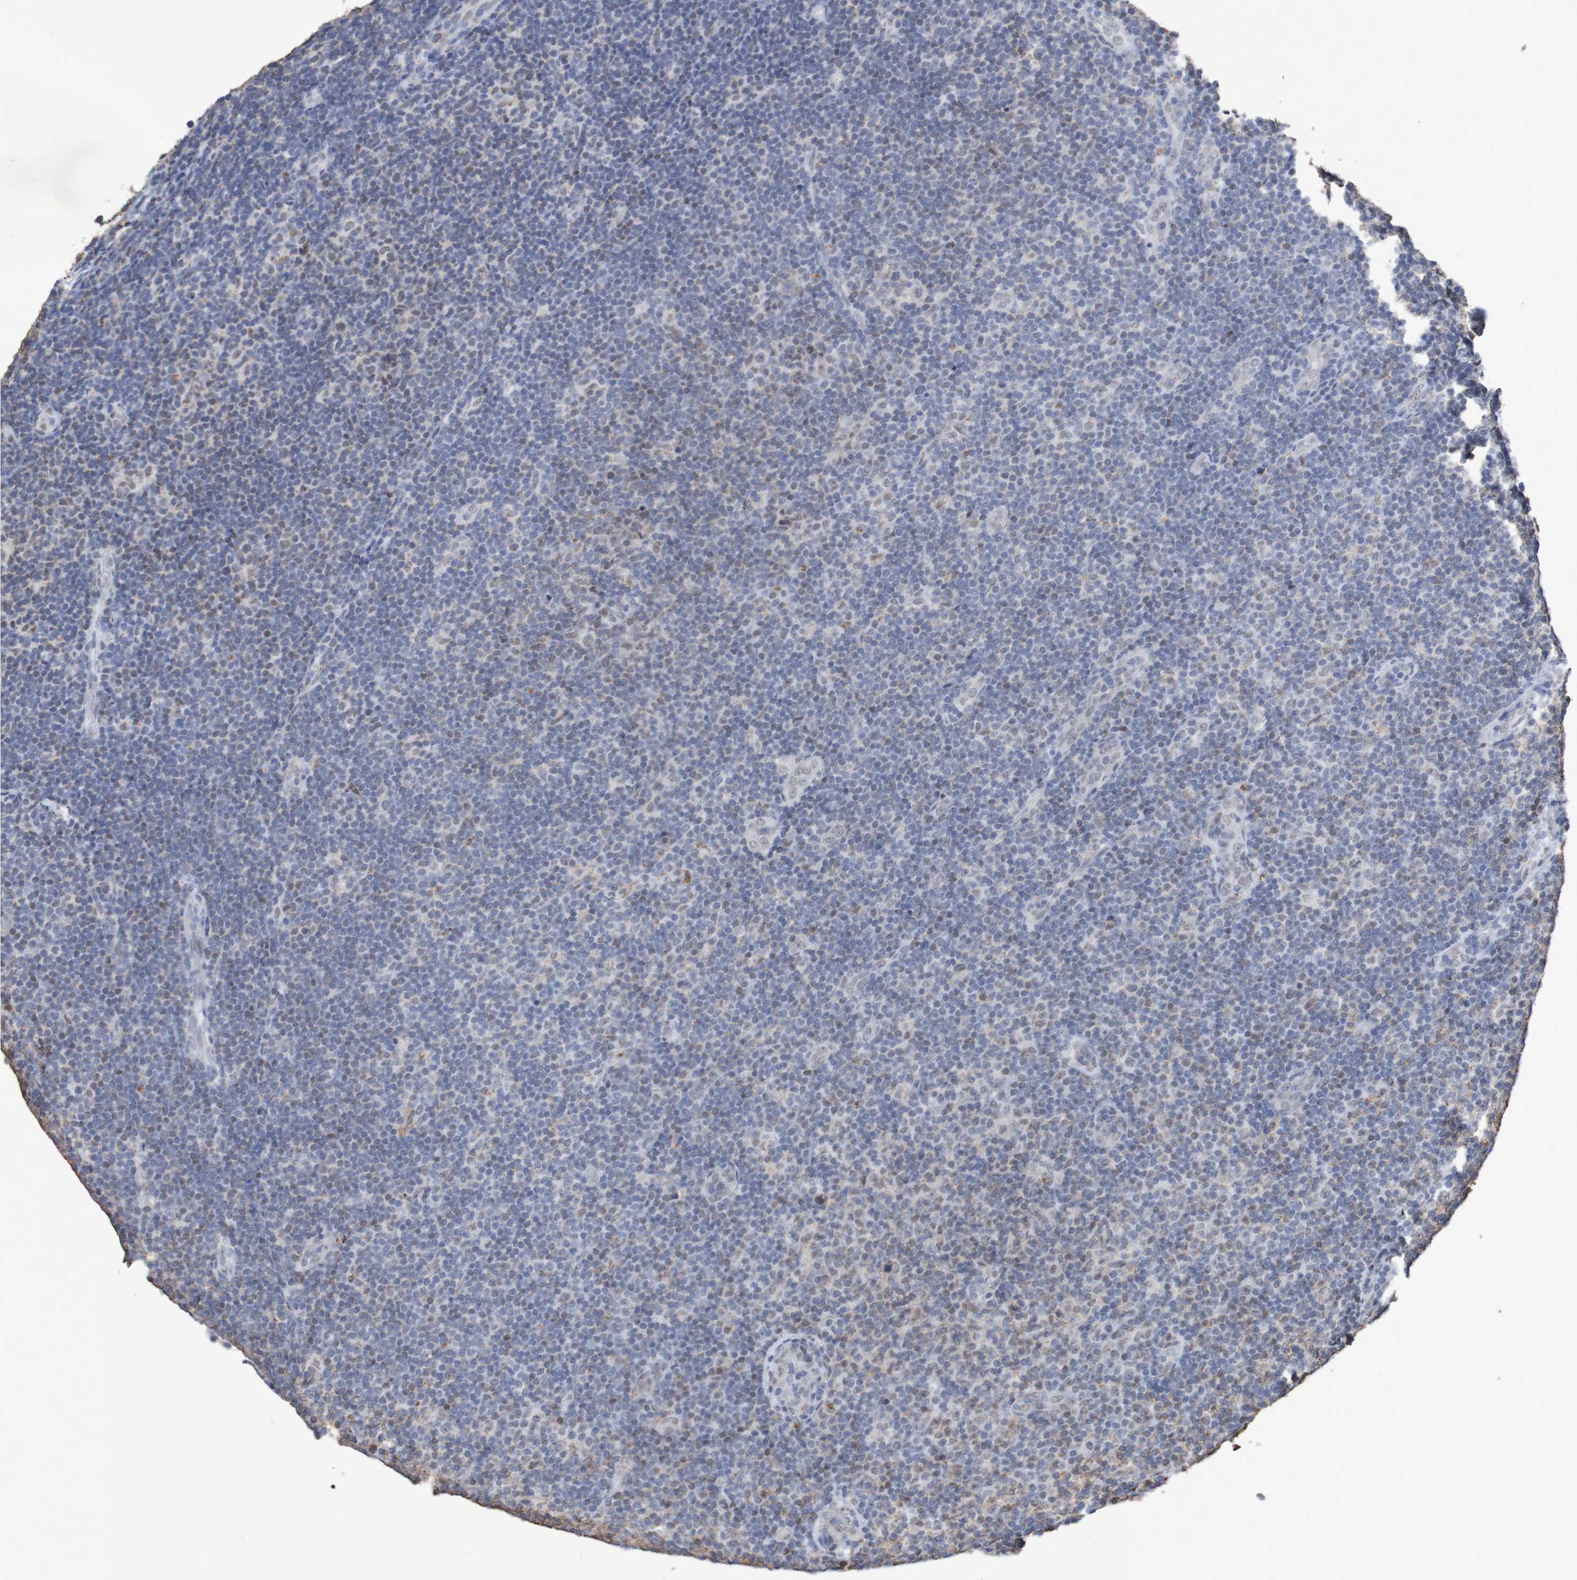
{"staining": {"intensity": "negative", "quantity": "none", "location": "none"}, "tissue": "lymphoma", "cell_type": "Tumor cells", "image_type": "cancer", "snomed": [{"axis": "morphology", "description": "Malignant lymphoma, non-Hodgkin's type, Low grade"}, {"axis": "topography", "description": "Lymph node"}], "caption": "The photomicrograph displays no significant expression in tumor cells of lymphoma.", "gene": "MRTFB", "patient": {"sex": "male", "age": 83}}